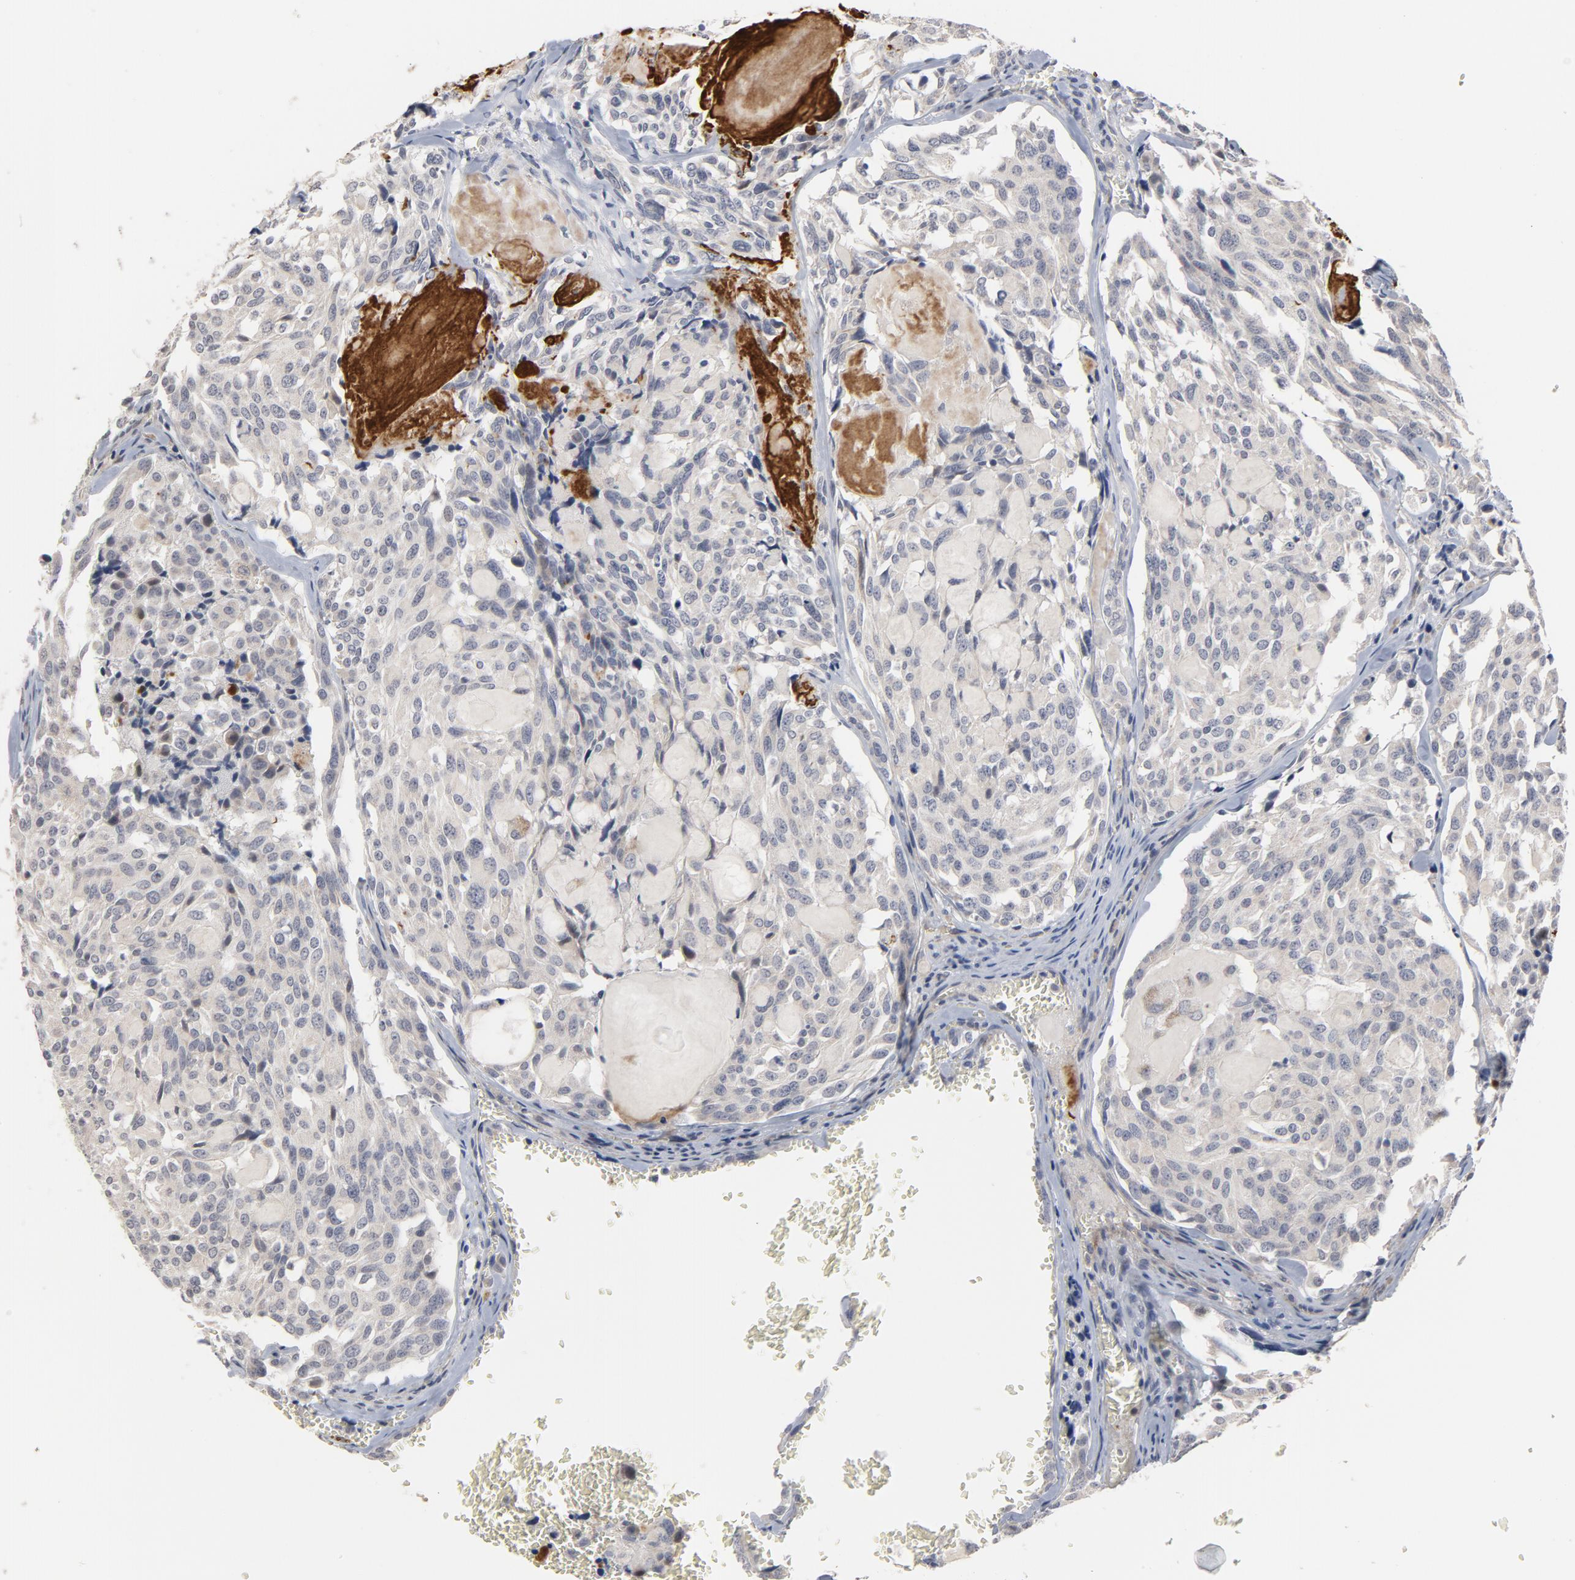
{"staining": {"intensity": "negative", "quantity": "none", "location": "none"}, "tissue": "thyroid cancer", "cell_type": "Tumor cells", "image_type": "cancer", "snomed": [{"axis": "morphology", "description": "Carcinoma, NOS"}, {"axis": "morphology", "description": "Carcinoid, malignant, NOS"}, {"axis": "topography", "description": "Thyroid gland"}], "caption": "Protein analysis of thyroid cancer (malignant carcinoid) displays no significant positivity in tumor cells.", "gene": "PPP1R1B", "patient": {"sex": "male", "age": 33}}